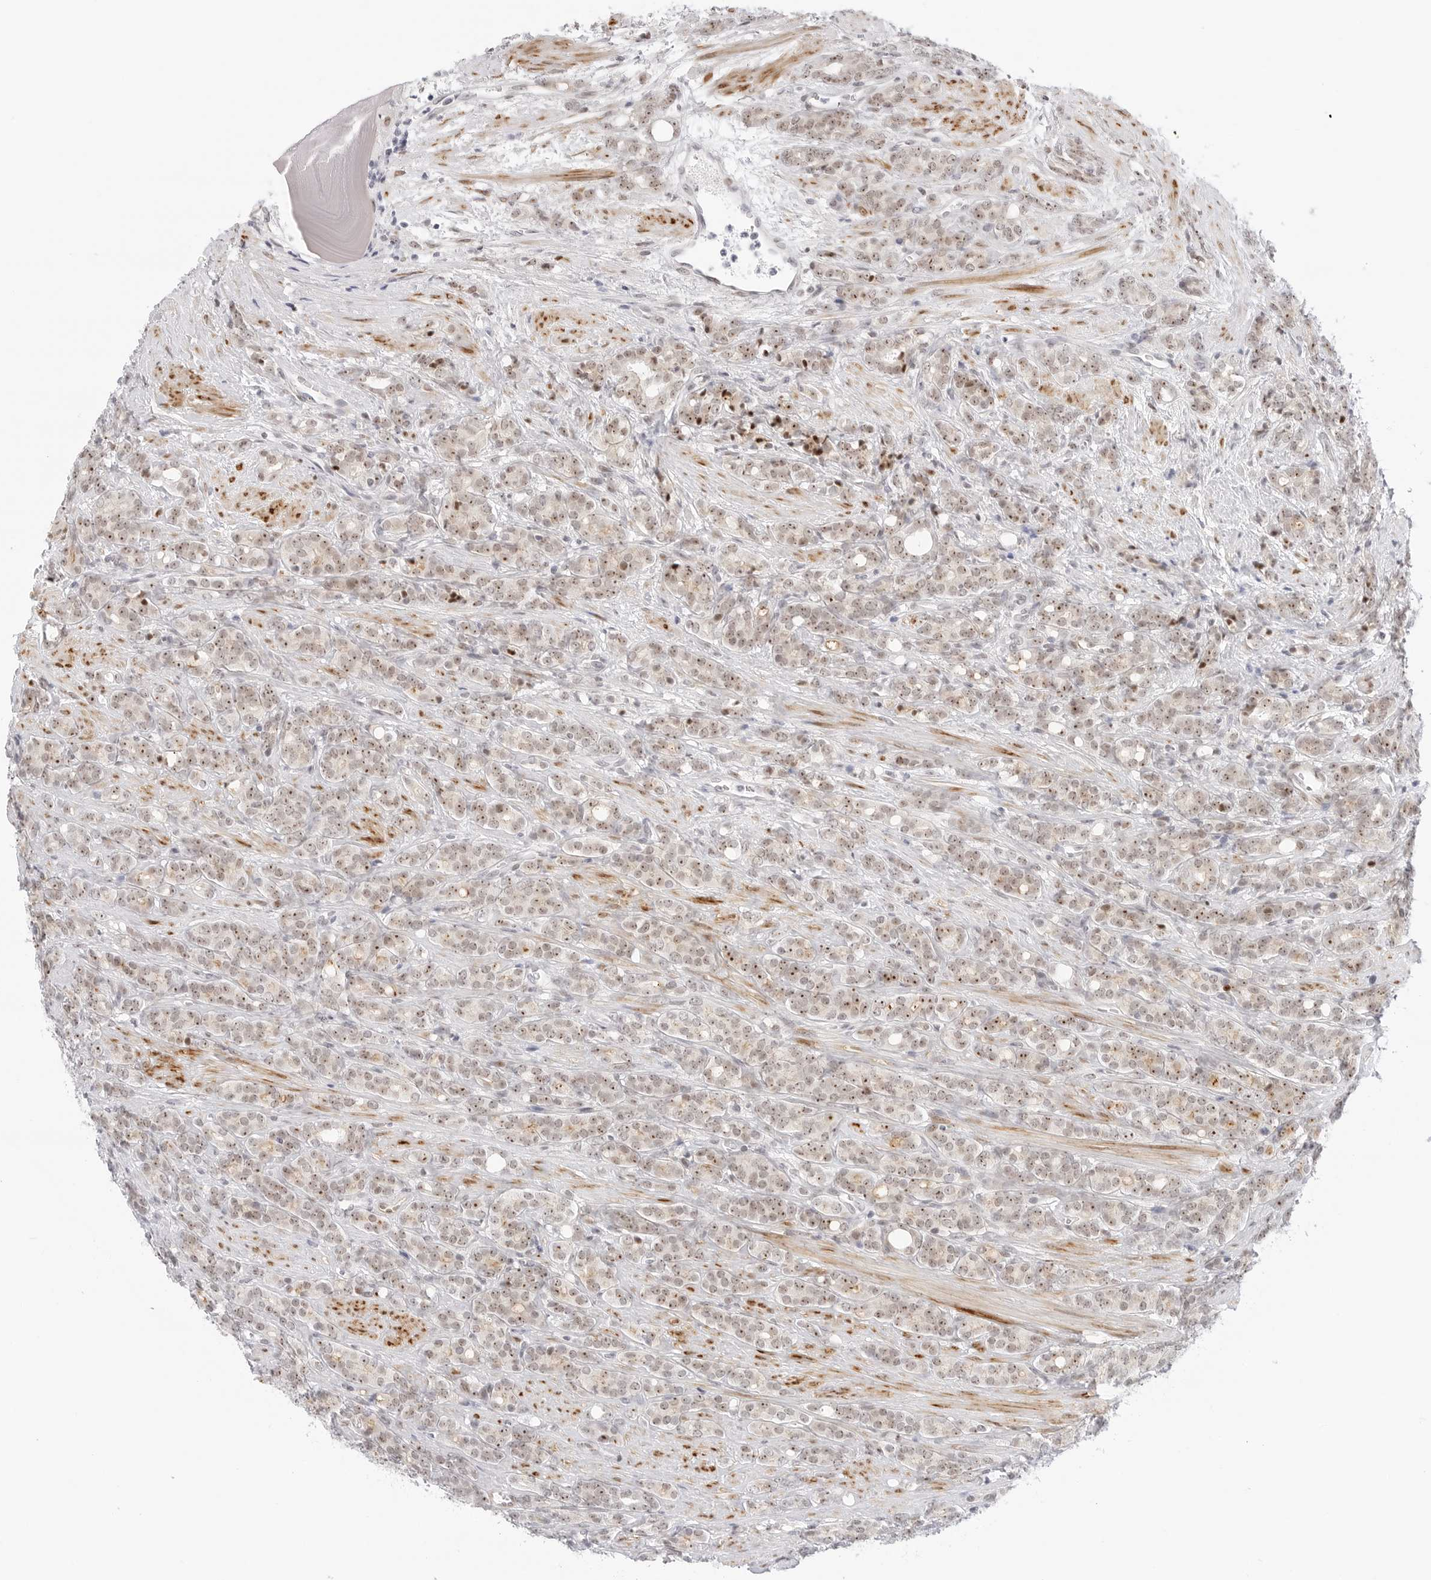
{"staining": {"intensity": "moderate", "quantity": ">75%", "location": "nuclear"}, "tissue": "prostate cancer", "cell_type": "Tumor cells", "image_type": "cancer", "snomed": [{"axis": "morphology", "description": "Adenocarcinoma, High grade"}, {"axis": "topography", "description": "Prostate"}], "caption": "High-magnification brightfield microscopy of prostate high-grade adenocarcinoma stained with DAB (3,3'-diaminobenzidine) (brown) and counterstained with hematoxylin (blue). tumor cells exhibit moderate nuclear positivity is appreciated in approximately>75% of cells. (DAB = brown stain, brightfield microscopy at high magnification).", "gene": "HIPK3", "patient": {"sex": "male", "age": 62}}